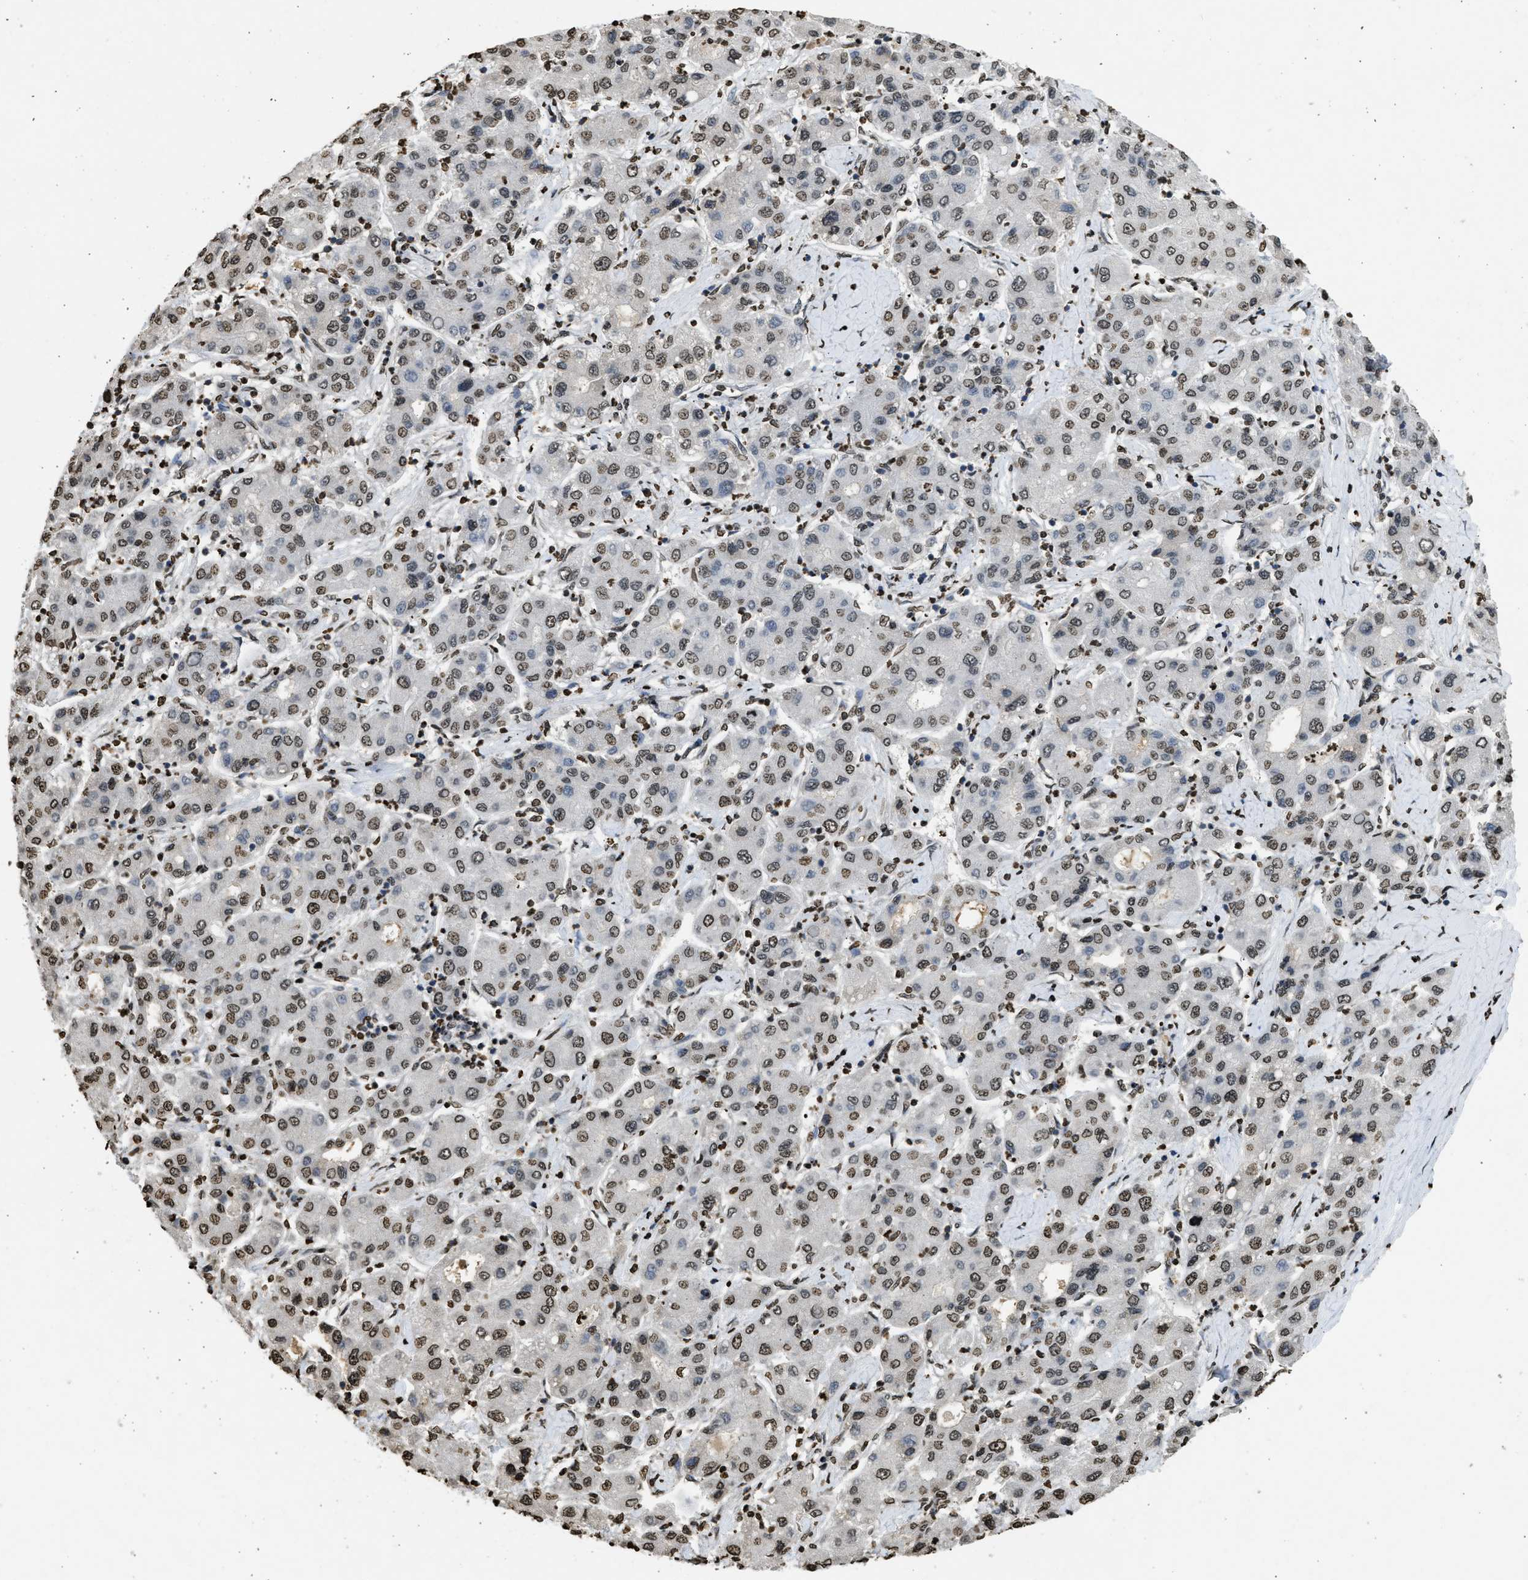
{"staining": {"intensity": "moderate", "quantity": ">75%", "location": "nuclear"}, "tissue": "liver cancer", "cell_type": "Tumor cells", "image_type": "cancer", "snomed": [{"axis": "morphology", "description": "Carcinoma, Hepatocellular, NOS"}, {"axis": "topography", "description": "Liver"}], "caption": "A brown stain highlights moderate nuclear staining of a protein in hepatocellular carcinoma (liver) tumor cells. Nuclei are stained in blue.", "gene": "RRAGC", "patient": {"sex": "male", "age": 65}}